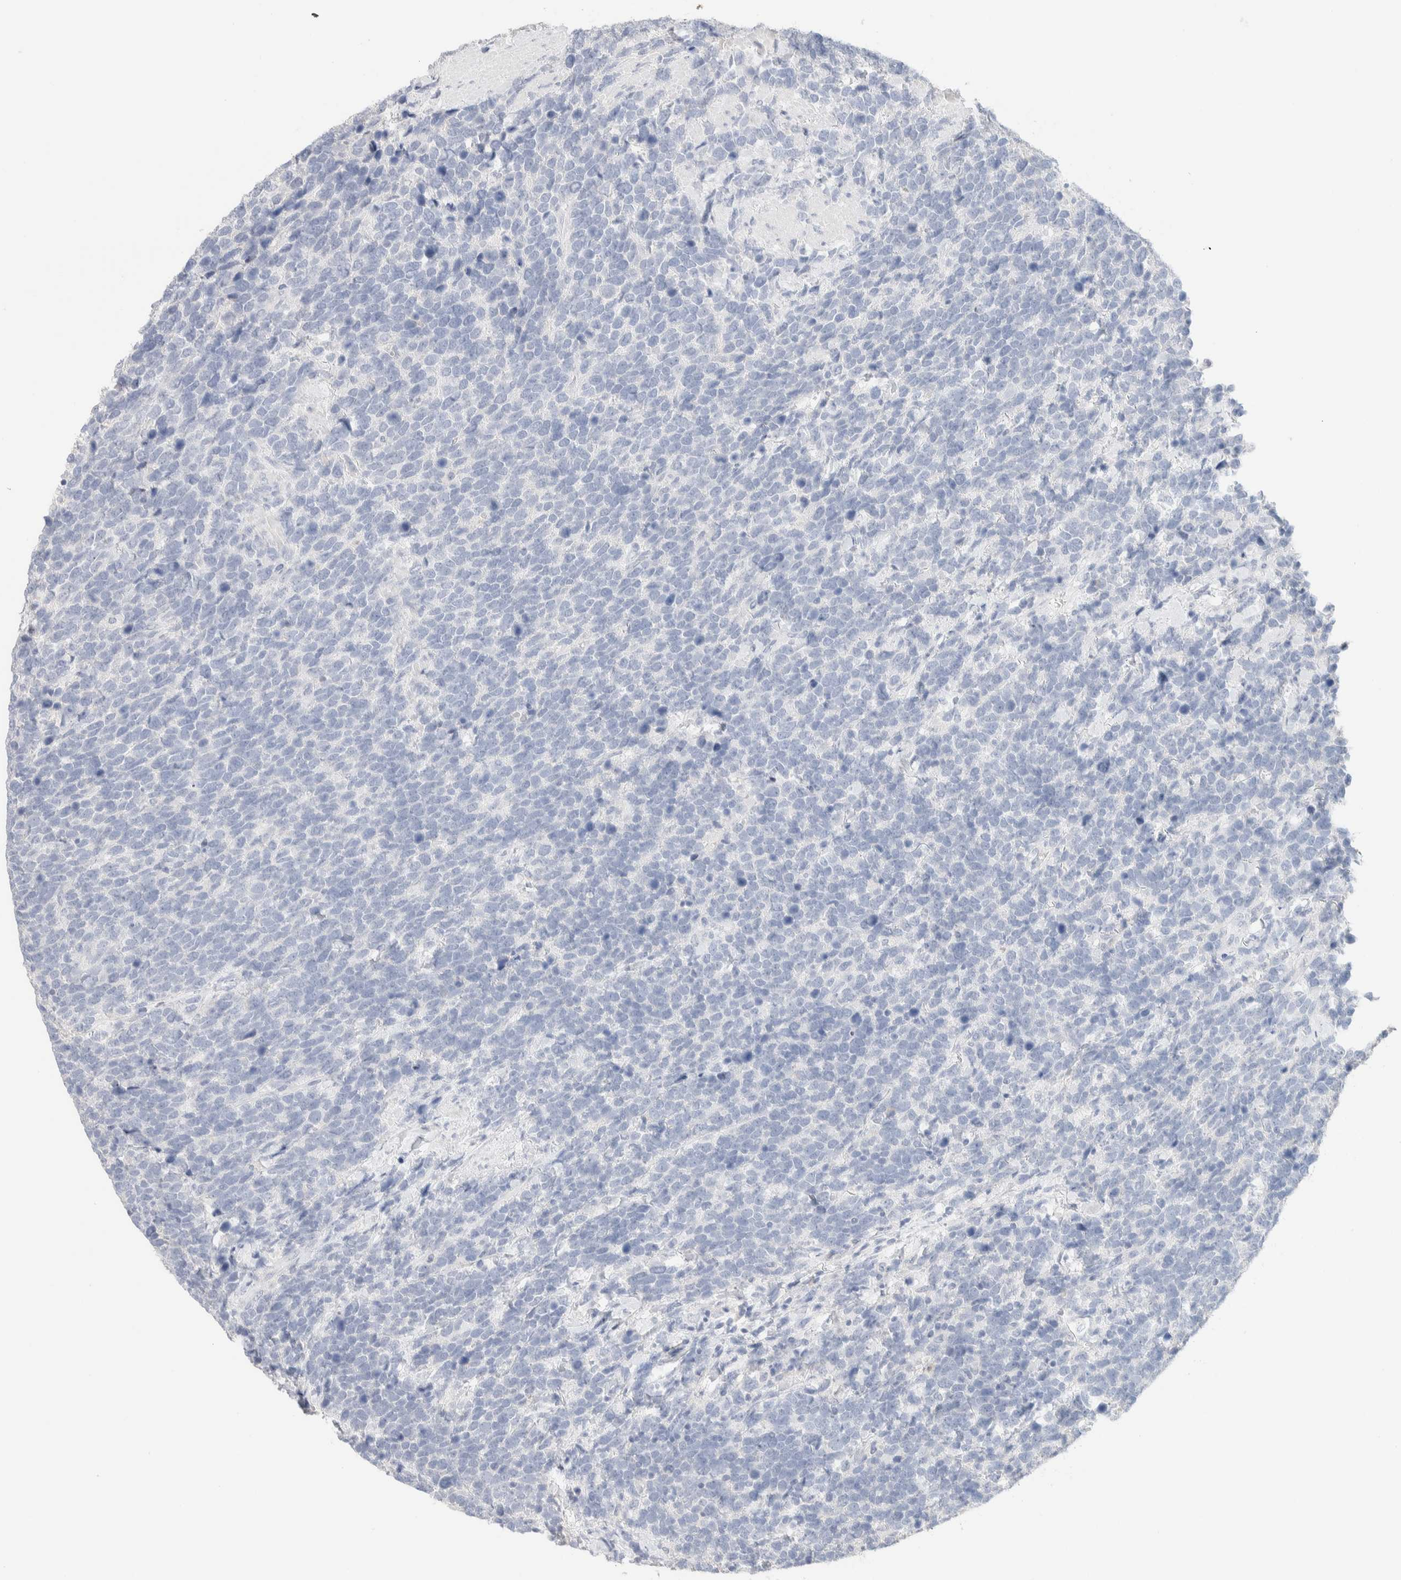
{"staining": {"intensity": "negative", "quantity": "none", "location": "none"}, "tissue": "urothelial cancer", "cell_type": "Tumor cells", "image_type": "cancer", "snomed": [{"axis": "morphology", "description": "Urothelial carcinoma, High grade"}, {"axis": "topography", "description": "Urinary bladder"}], "caption": "This is an IHC photomicrograph of human urothelial cancer. There is no expression in tumor cells.", "gene": "RIDA", "patient": {"sex": "female", "age": 82}}